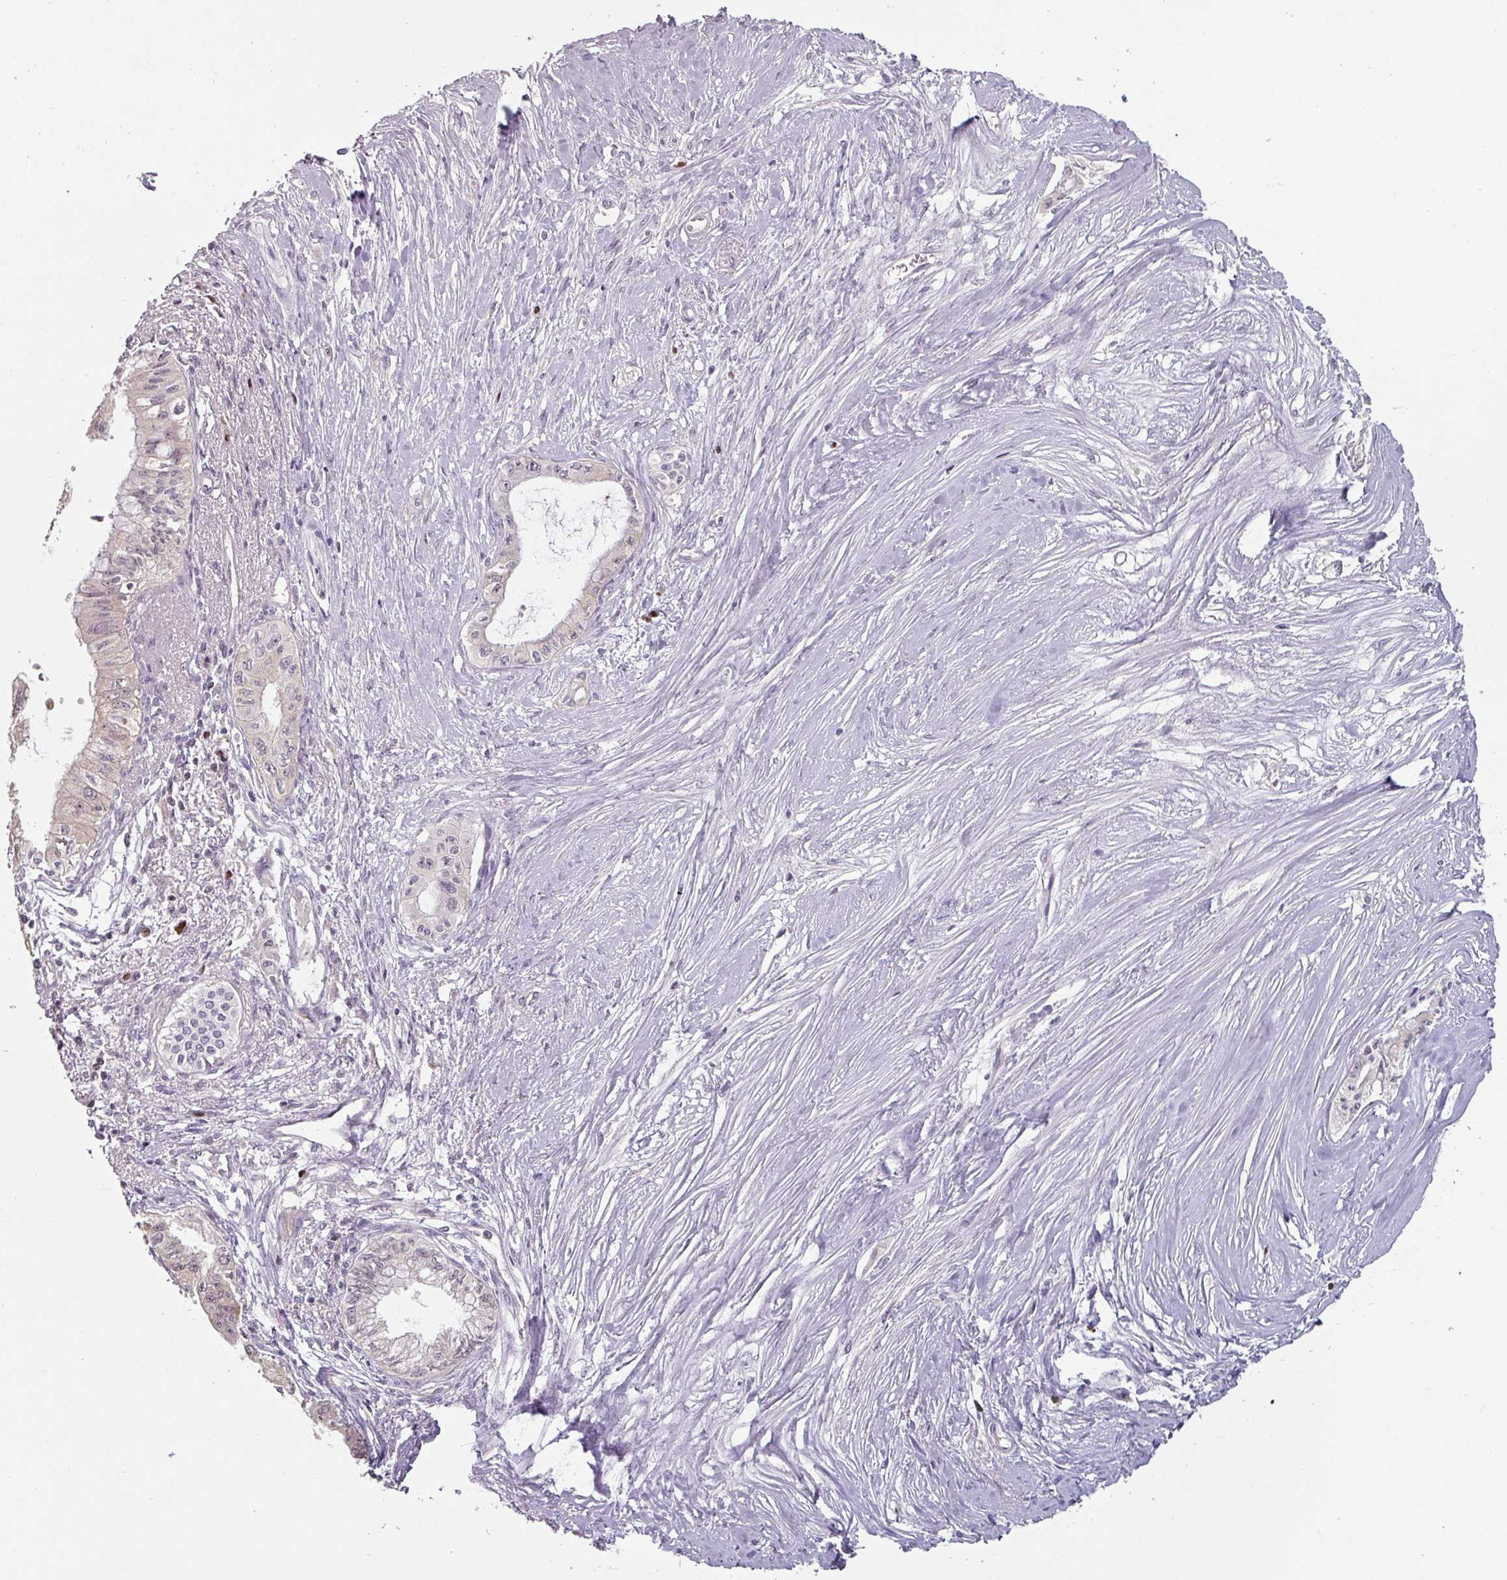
{"staining": {"intensity": "negative", "quantity": "none", "location": "none"}, "tissue": "pancreatic cancer", "cell_type": "Tumor cells", "image_type": "cancer", "snomed": [{"axis": "morphology", "description": "Adenocarcinoma, NOS"}, {"axis": "topography", "description": "Pancreas"}], "caption": "This is a photomicrograph of IHC staining of pancreatic cancer, which shows no positivity in tumor cells.", "gene": "ZBTB6", "patient": {"sex": "male", "age": 71}}